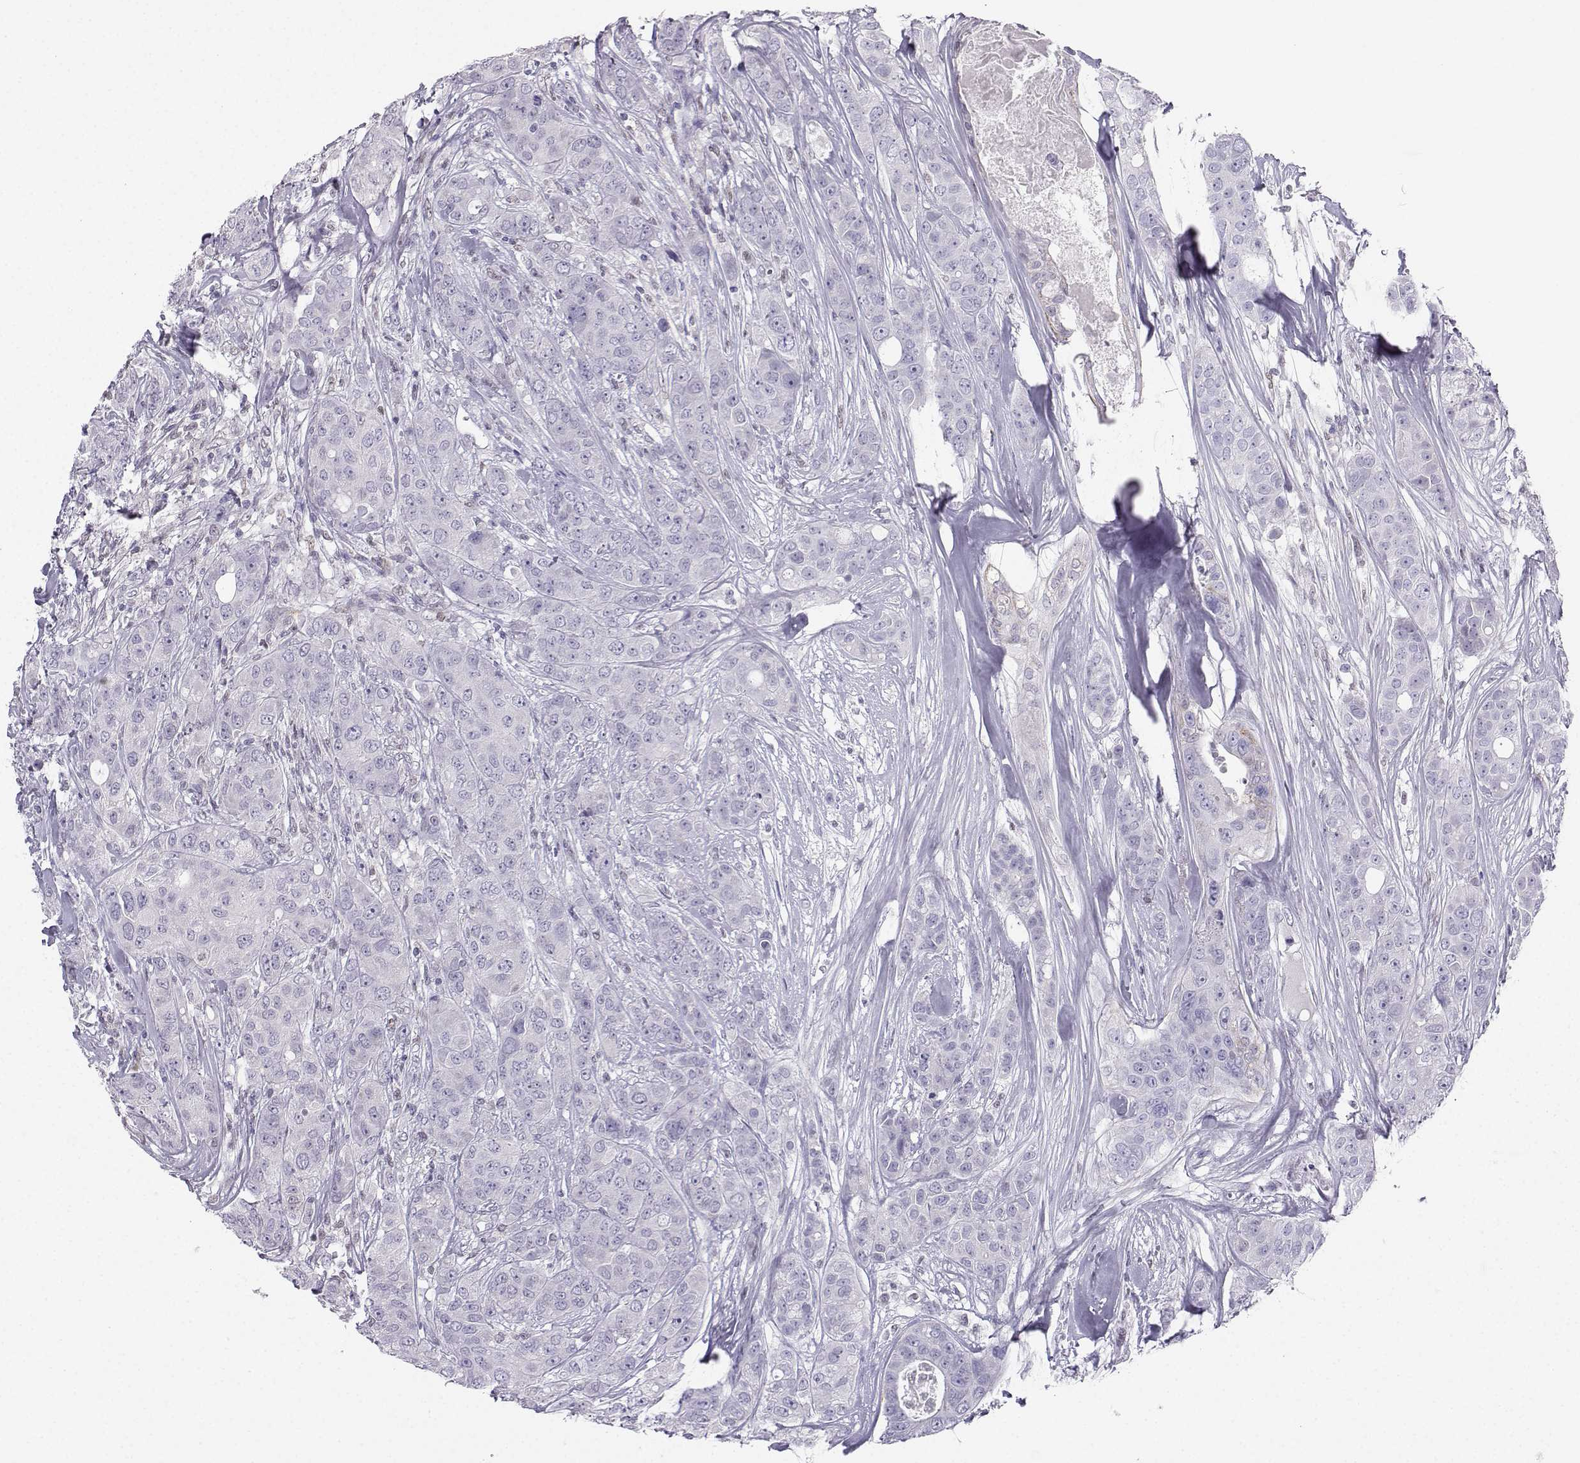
{"staining": {"intensity": "negative", "quantity": "none", "location": "none"}, "tissue": "breast cancer", "cell_type": "Tumor cells", "image_type": "cancer", "snomed": [{"axis": "morphology", "description": "Duct carcinoma"}, {"axis": "topography", "description": "Breast"}], "caption": "The histopathology image exhibits no significant staining in tumor cells of intraductal carcinoma (breast). (Immunohistochemistry, brightfield microscopy, high magnification).", "gene": "DCLK3", "patient": {"sex": "female", "age": 43}}